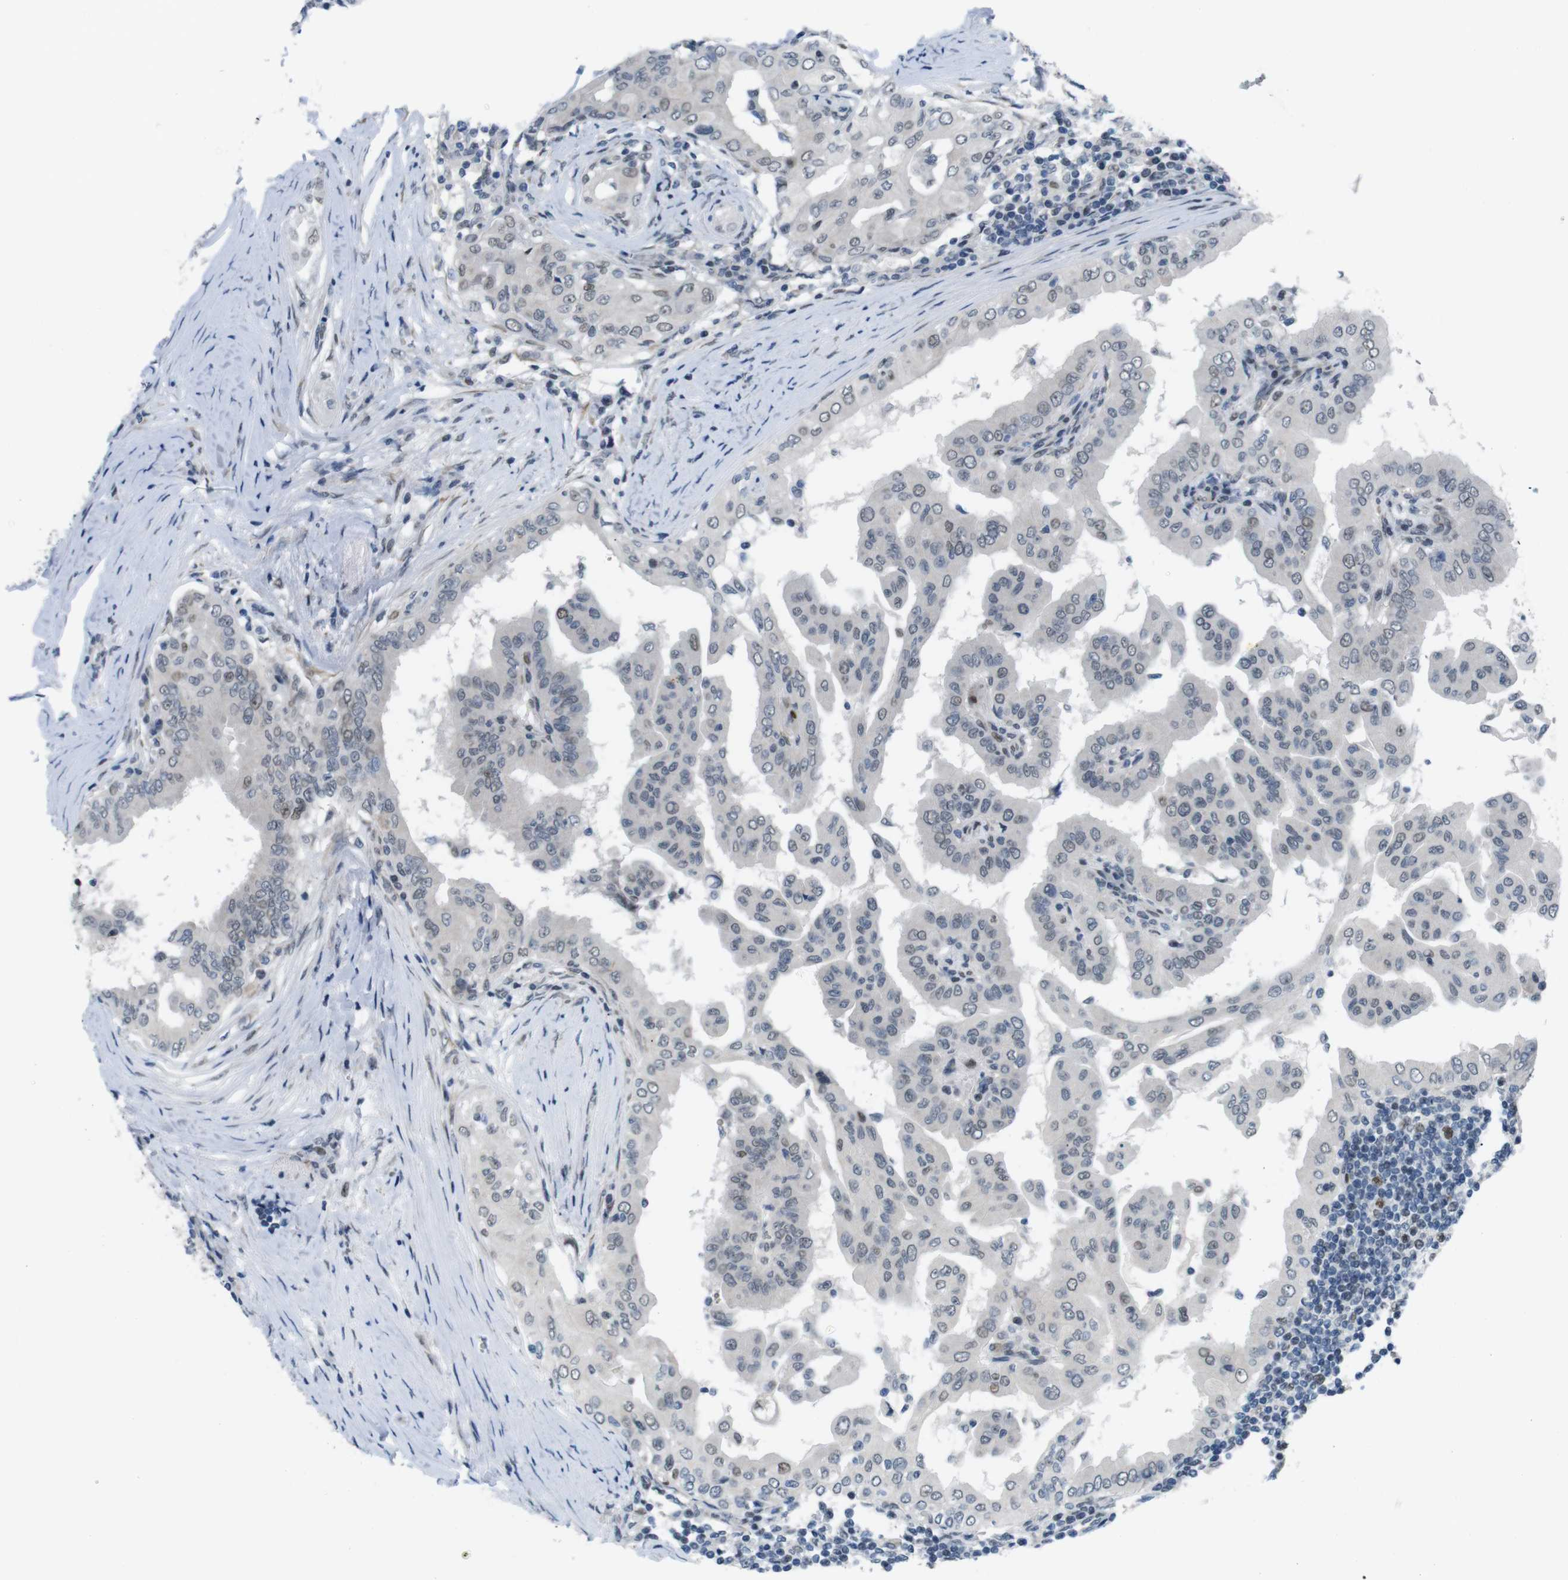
{"staining": {"intensity": "weak", "quantity": "<25%", "location": "nuclear"}, "tissue": "thyroid cancer", "cell_type": "Tumor cells", "image_type": "cancer", "snomed": [{"axis": "morphology", "description": "Papillary adenocarcinoma, NOS"}, {"axis": "topography", "description": "Thyroid gland"}], "caption": "A histopathology image of human papillary adenocarcinoma (thyroid) is negative for staining in tumor cells.", "gene": "SMCO2", "patient": {"sex": "male", "age": 33}}